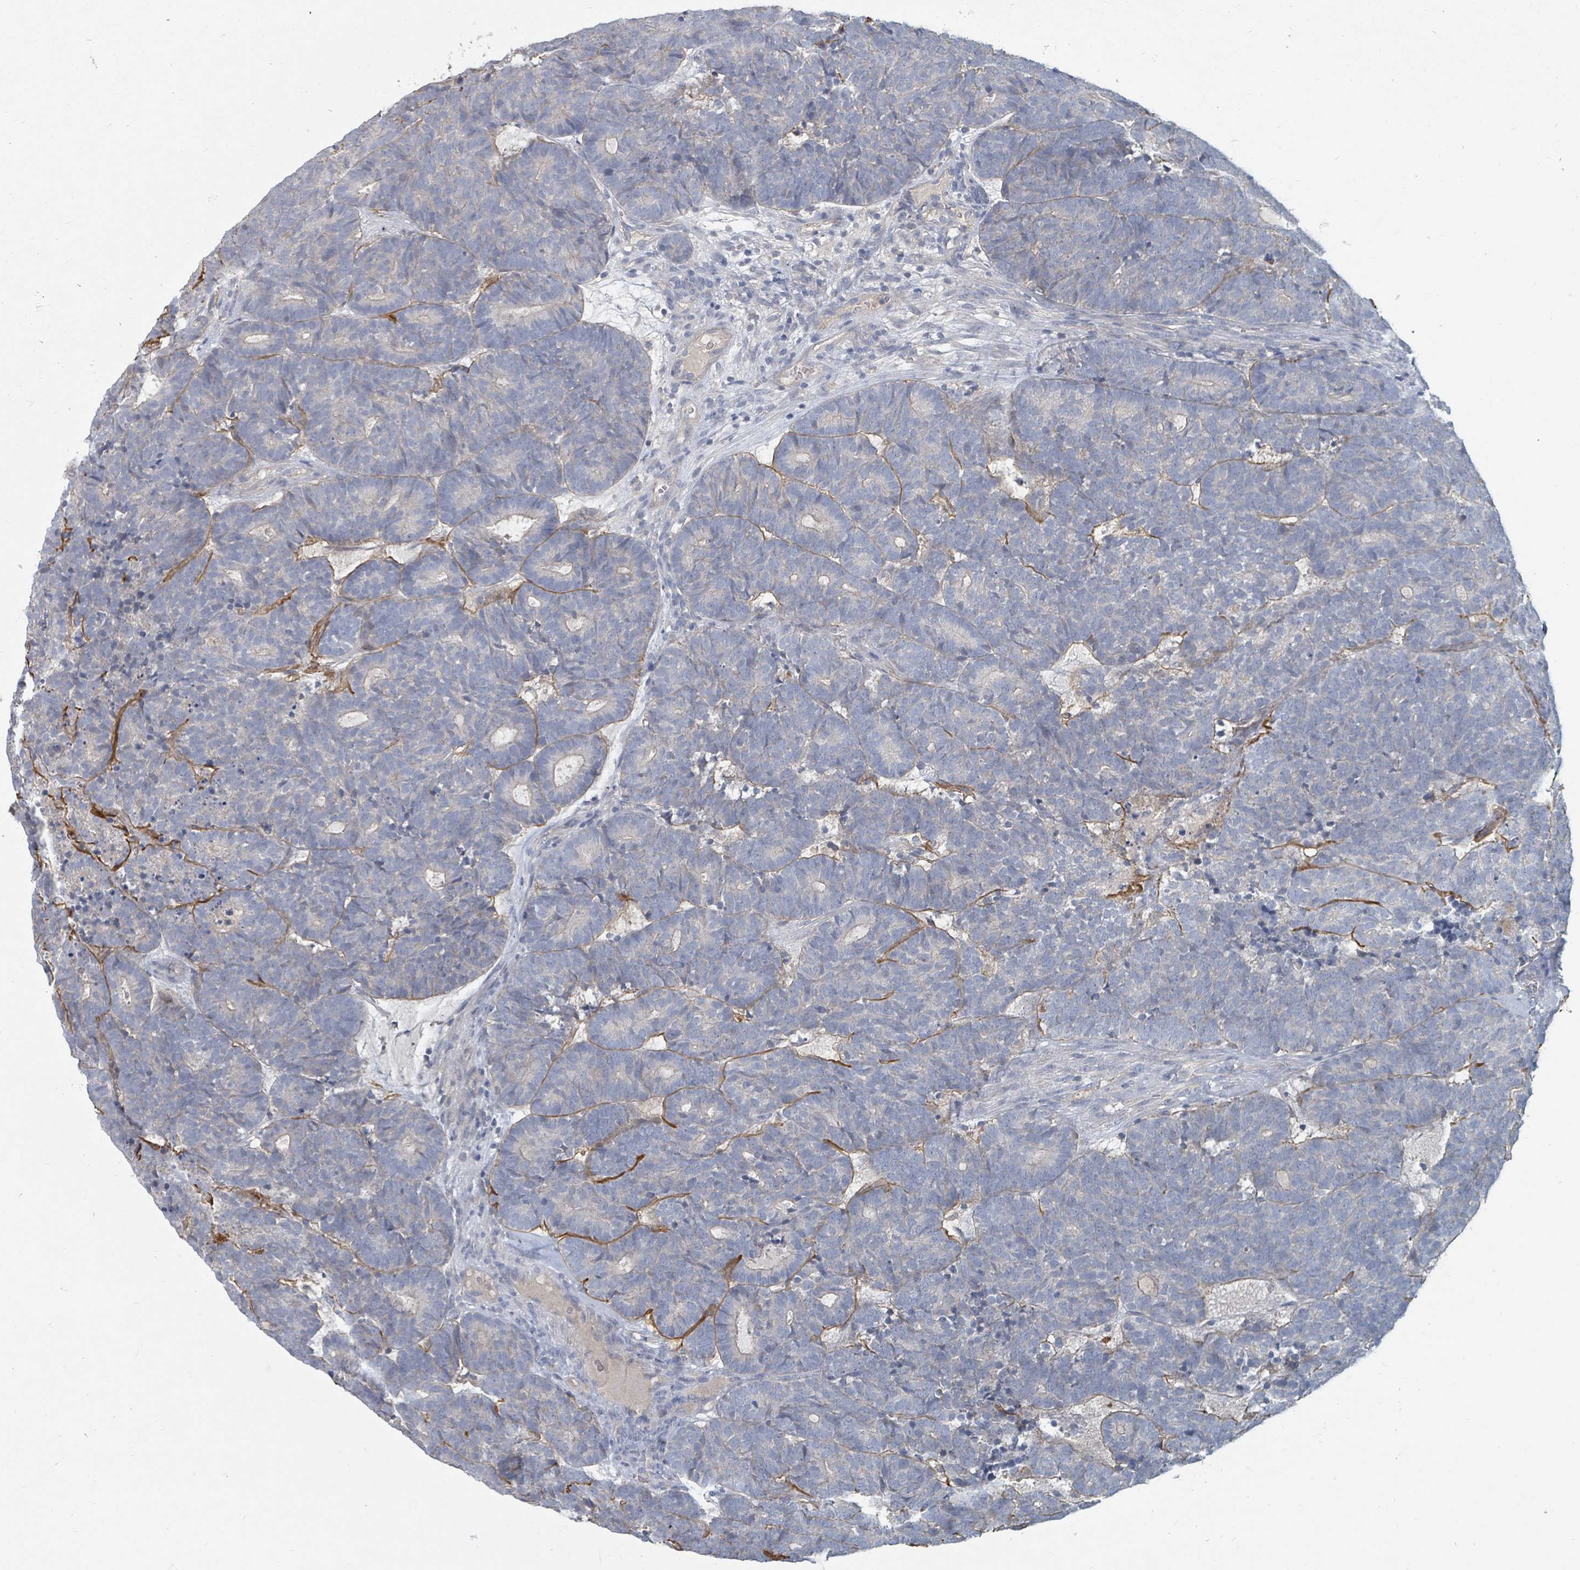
{"staining": {"intensity": "negative", "quantity": "none", "location": "none"}, "tissue": "head and neck cancer", "cell_type": "Tumor cells", "image_type": "cancer", "snomed": [{"axis": "morphology", "description": "Adenocarcinoma, NOS"}, {"axis": "topography", "description": "Head-Neck"}], "caption": "Histopathology image shows no significant protein expression in tumor cells of head and neck cancer (adenocarcinoma). (Immunohistochemistry (ihc), brightfield microscopy, high magnification).", "gene": "ARGFX", "patient": {"sex": "female", "age": 81}}